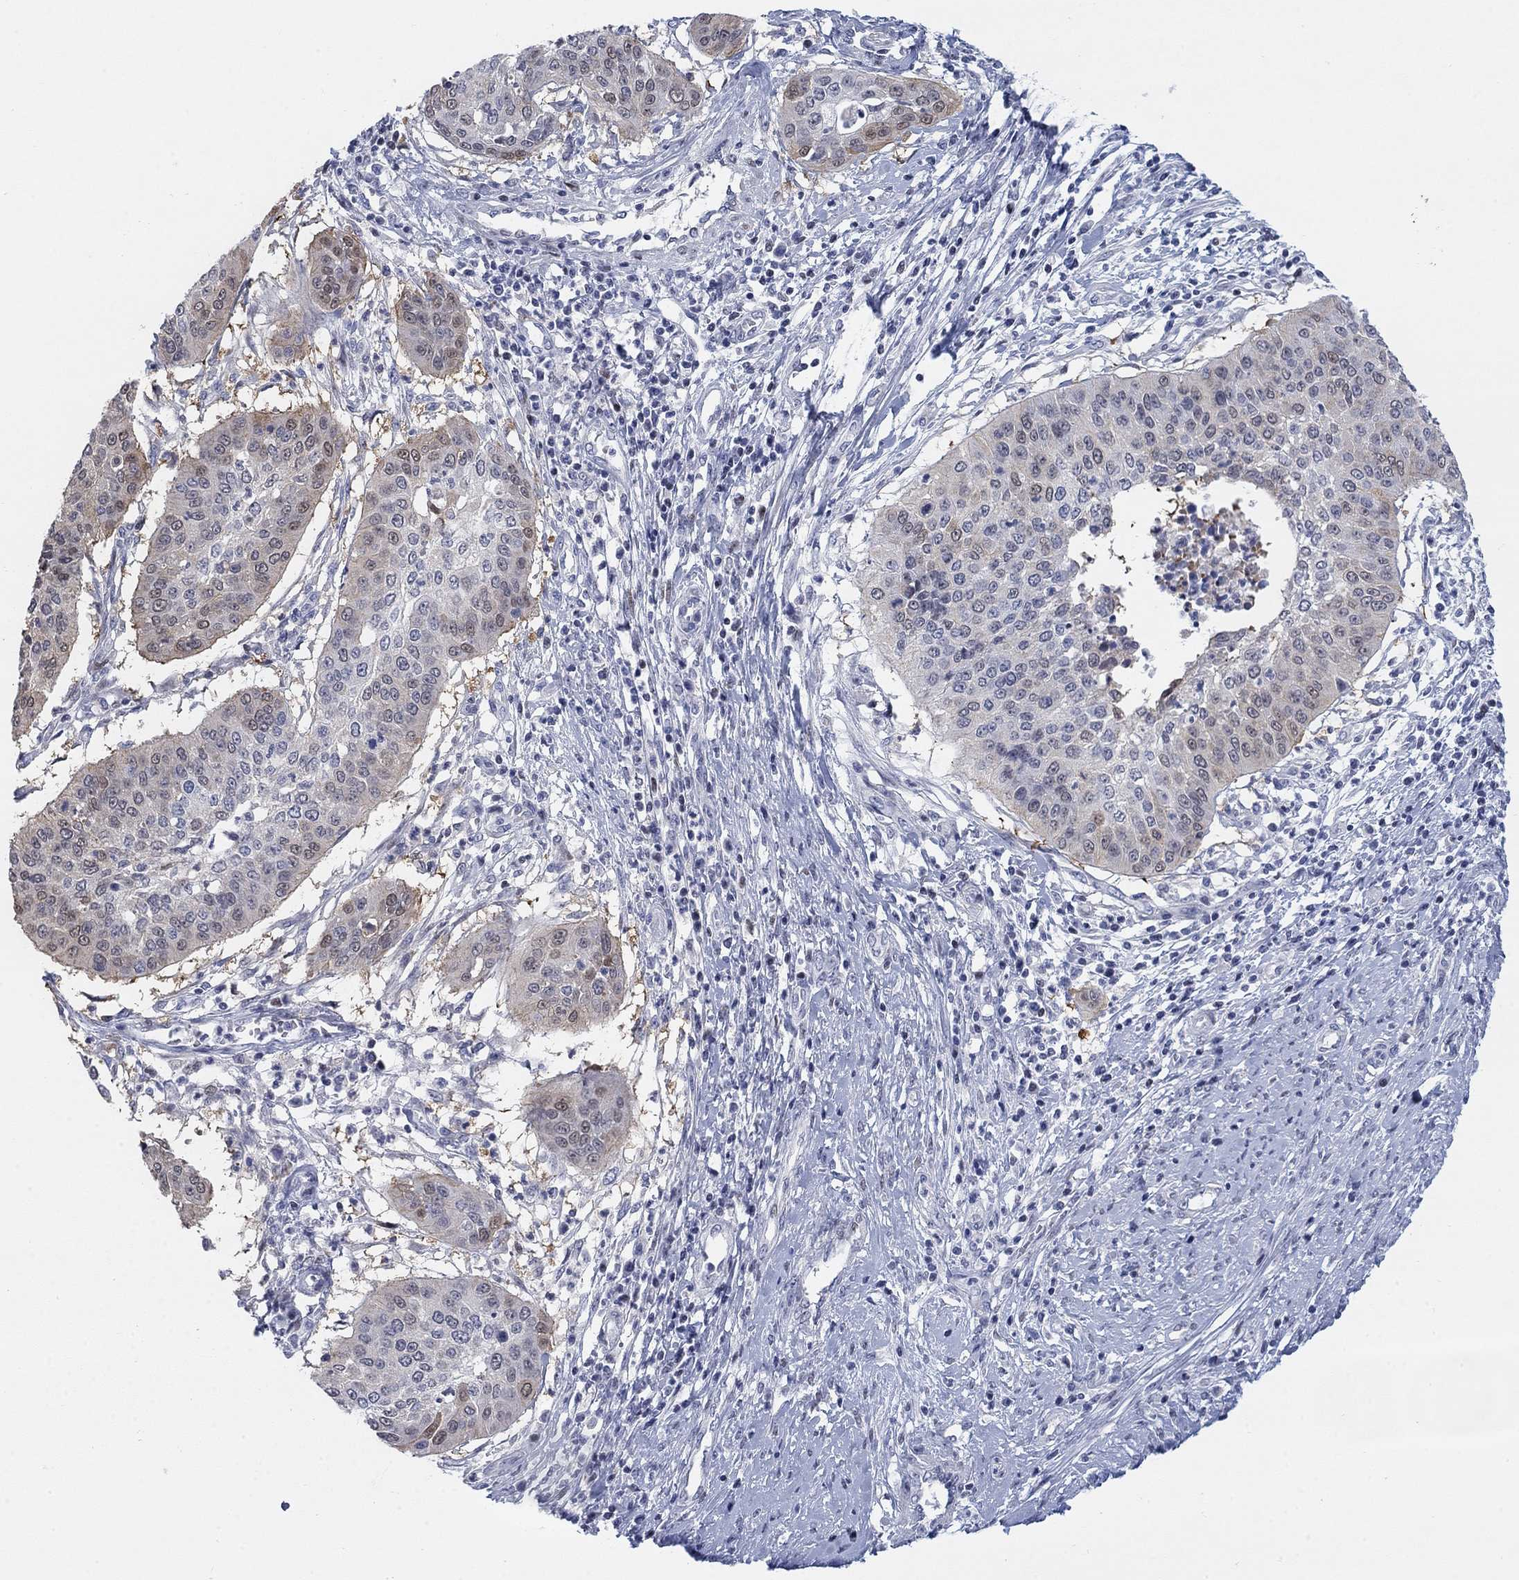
{"staining": {"intensity": "weak", "quantity": "<25%", "location": "cytoplasmic/membranous"}, "tissue": "cervical cancer", "cell_type": "Tumor cells", "image_type": "cancer", "snomed": [{"axis": "morphology", "description": "Normal tissue, NOS"}, {"axis": "morphology", "description": "Squamous cell carcinoma, NOS"}, {"axis": "topography", "description": "Cervix"}], "caption": "This is an immunohistochemistry photomicrograph of human cervical cancer (squamous cell carcinoma). There is no expression in tumor cells.", "gene": "MYO3A", "patient": {"sex": "female", "age": 39}}